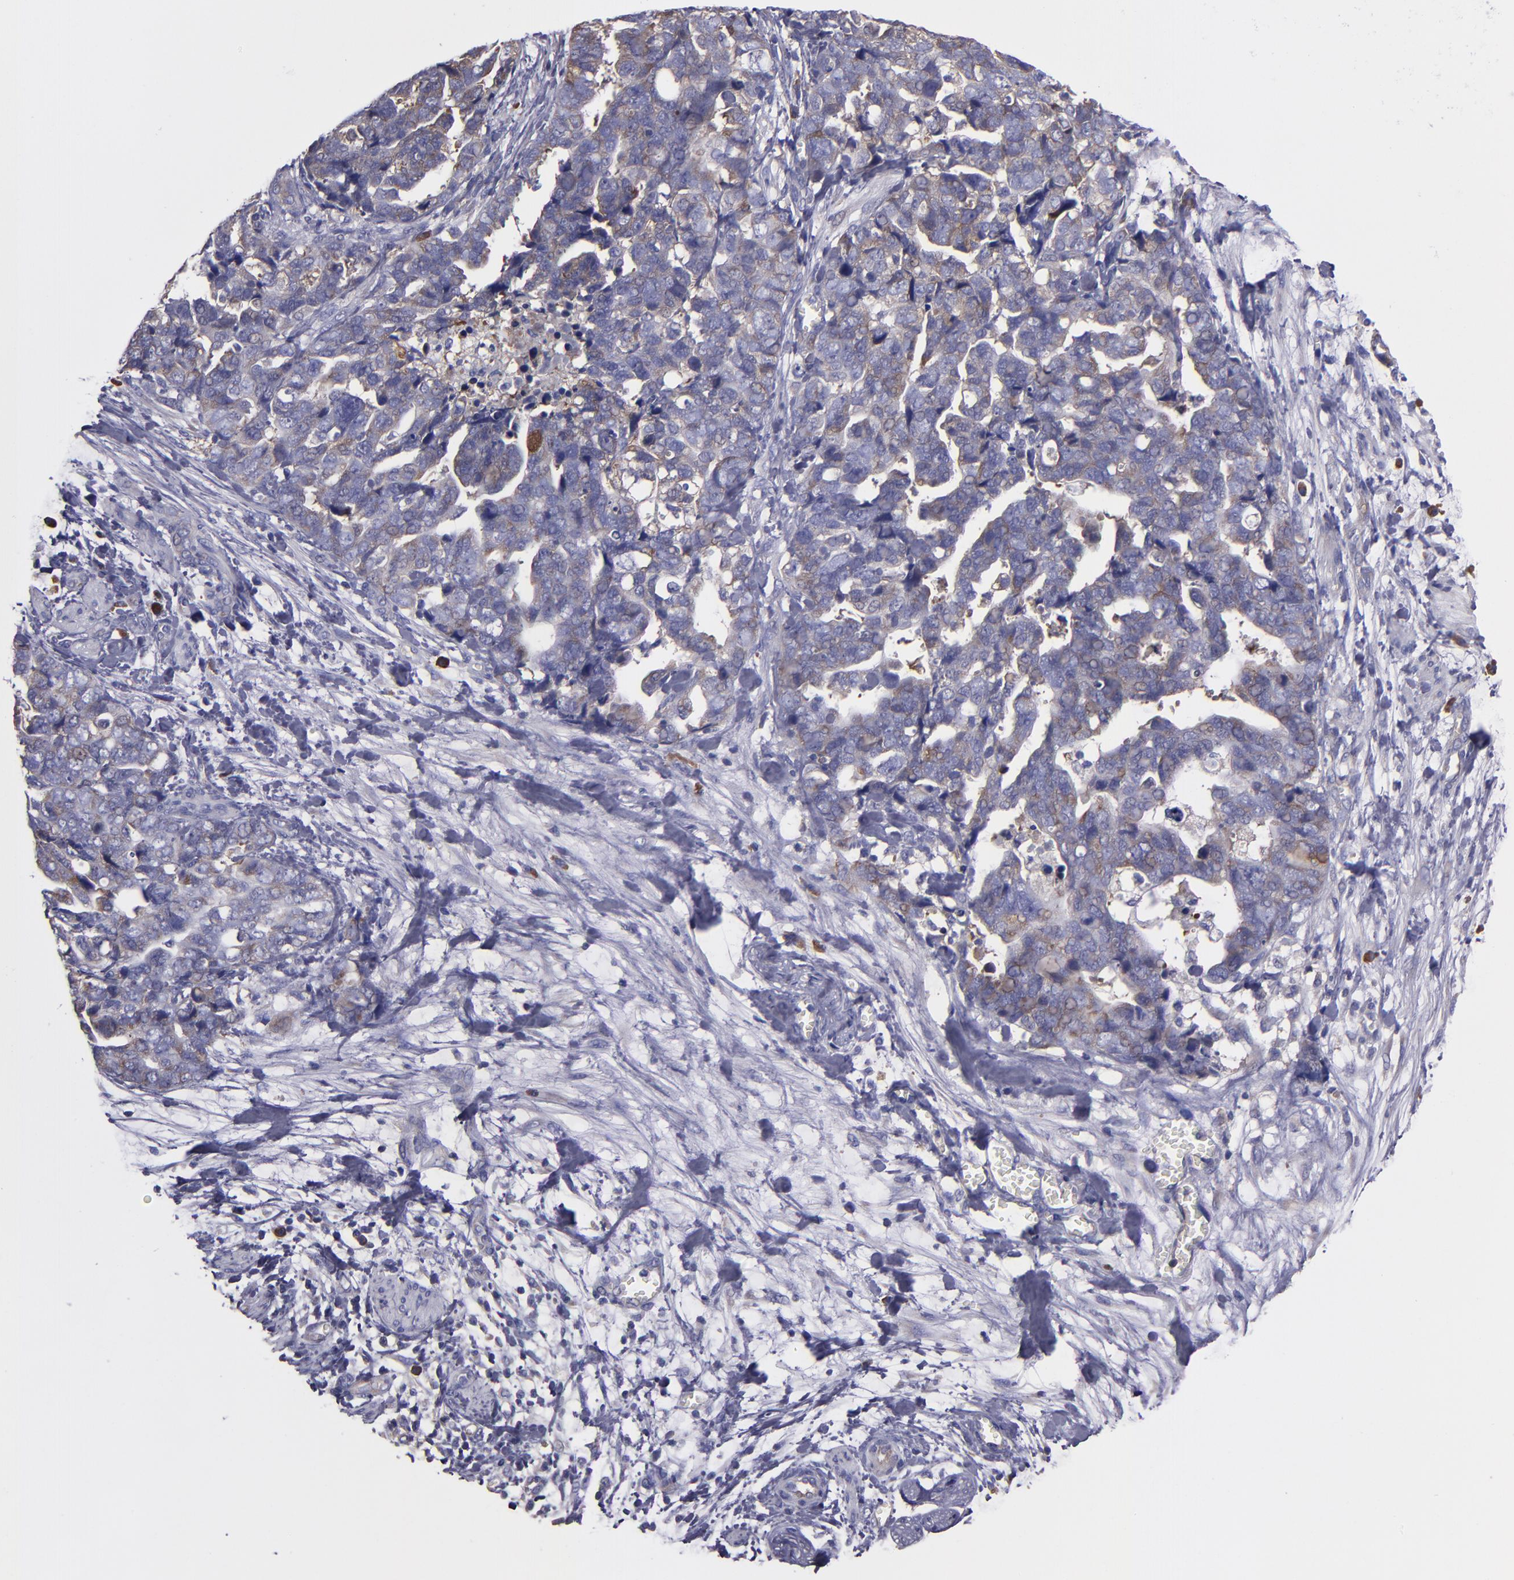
{"staining": {"intensity": "weak", "quantity": ">75%", "location": "cytoplasmic/membranous"}, "tissue": "ovarian cancer", "cell_type": "Tumor cells", "image_type": "cancer", "snomed": [{"axis": "morphology", "description": "Normal tissue, NOS"}, {"axis": "morphology", "description": "Cystadenocarcinoma, serous, NOS"}, {"axis": "topography", "description": "Fallopian tube"}, {"axis": "topography", "description": "Ovary"}], "caption": "Serous cystadenocarcinoma (ovarian) stained for a protein exhibits weak cytoplasmic/membranous positivity in tumor cells.", "gene": "CARS1", "patient": {"sex": "female", "age": 56}}